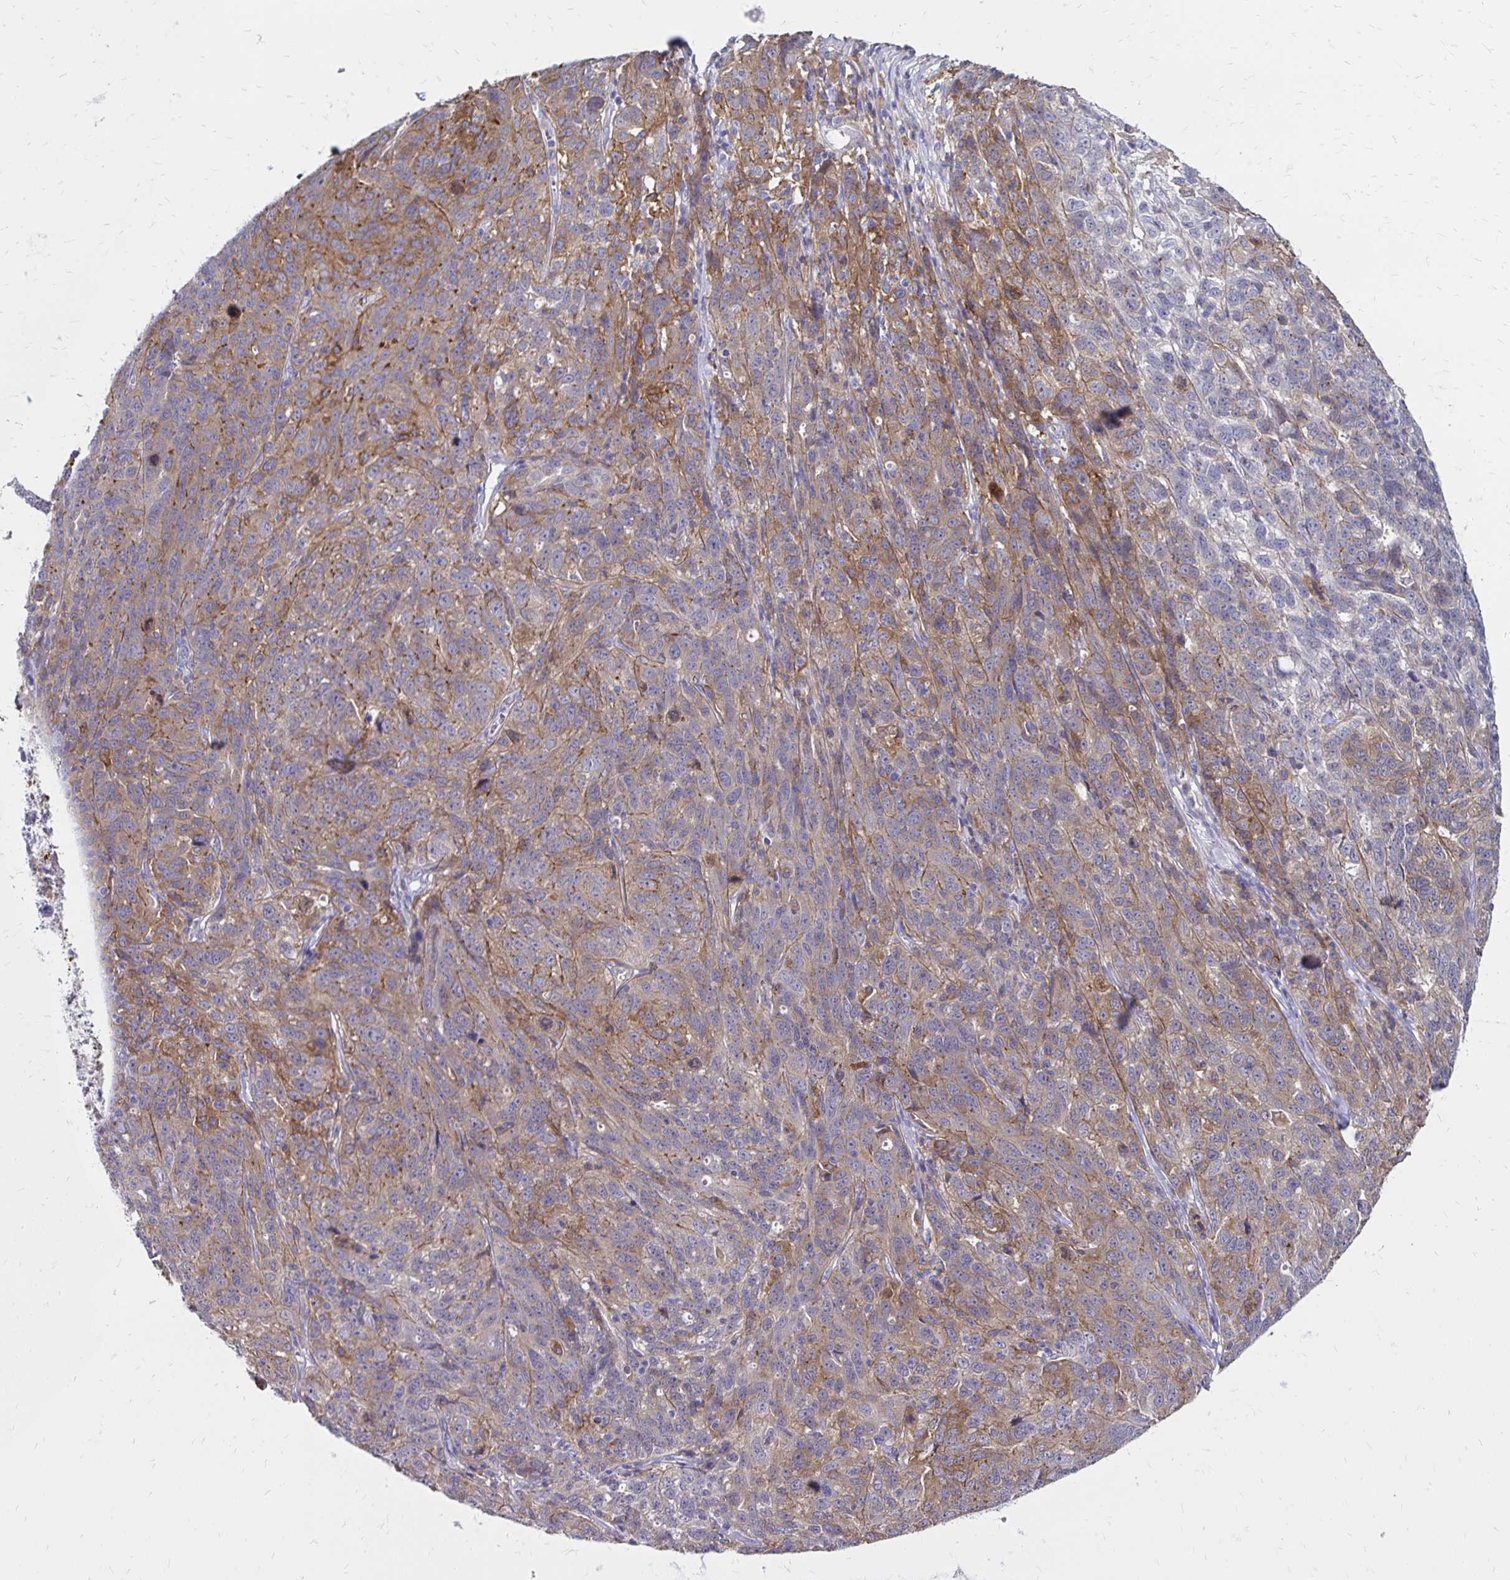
{"staining": {"intensity": "moderate", "quantity": "25%-75%", "location": "cytoplasmic/membranous"}, "tissue": "ovarian cancer", "cell_type": "Tumor cells", "image_type": "cancer", "snomed": [{"axis": "morphology", "description": "Cystadenocarcinoma, serous, NOS"}, {"axis": "topography", "description": "Ovary"}], "caption": "Moderate cytoplasmic/membranous positivity is appreciated in about 25%-75% of tumor cells in ovarian cancer (serous cystadenocarcinoma).", "gene": "TNS3", "patient": {"sex": "female", "age": 71}}